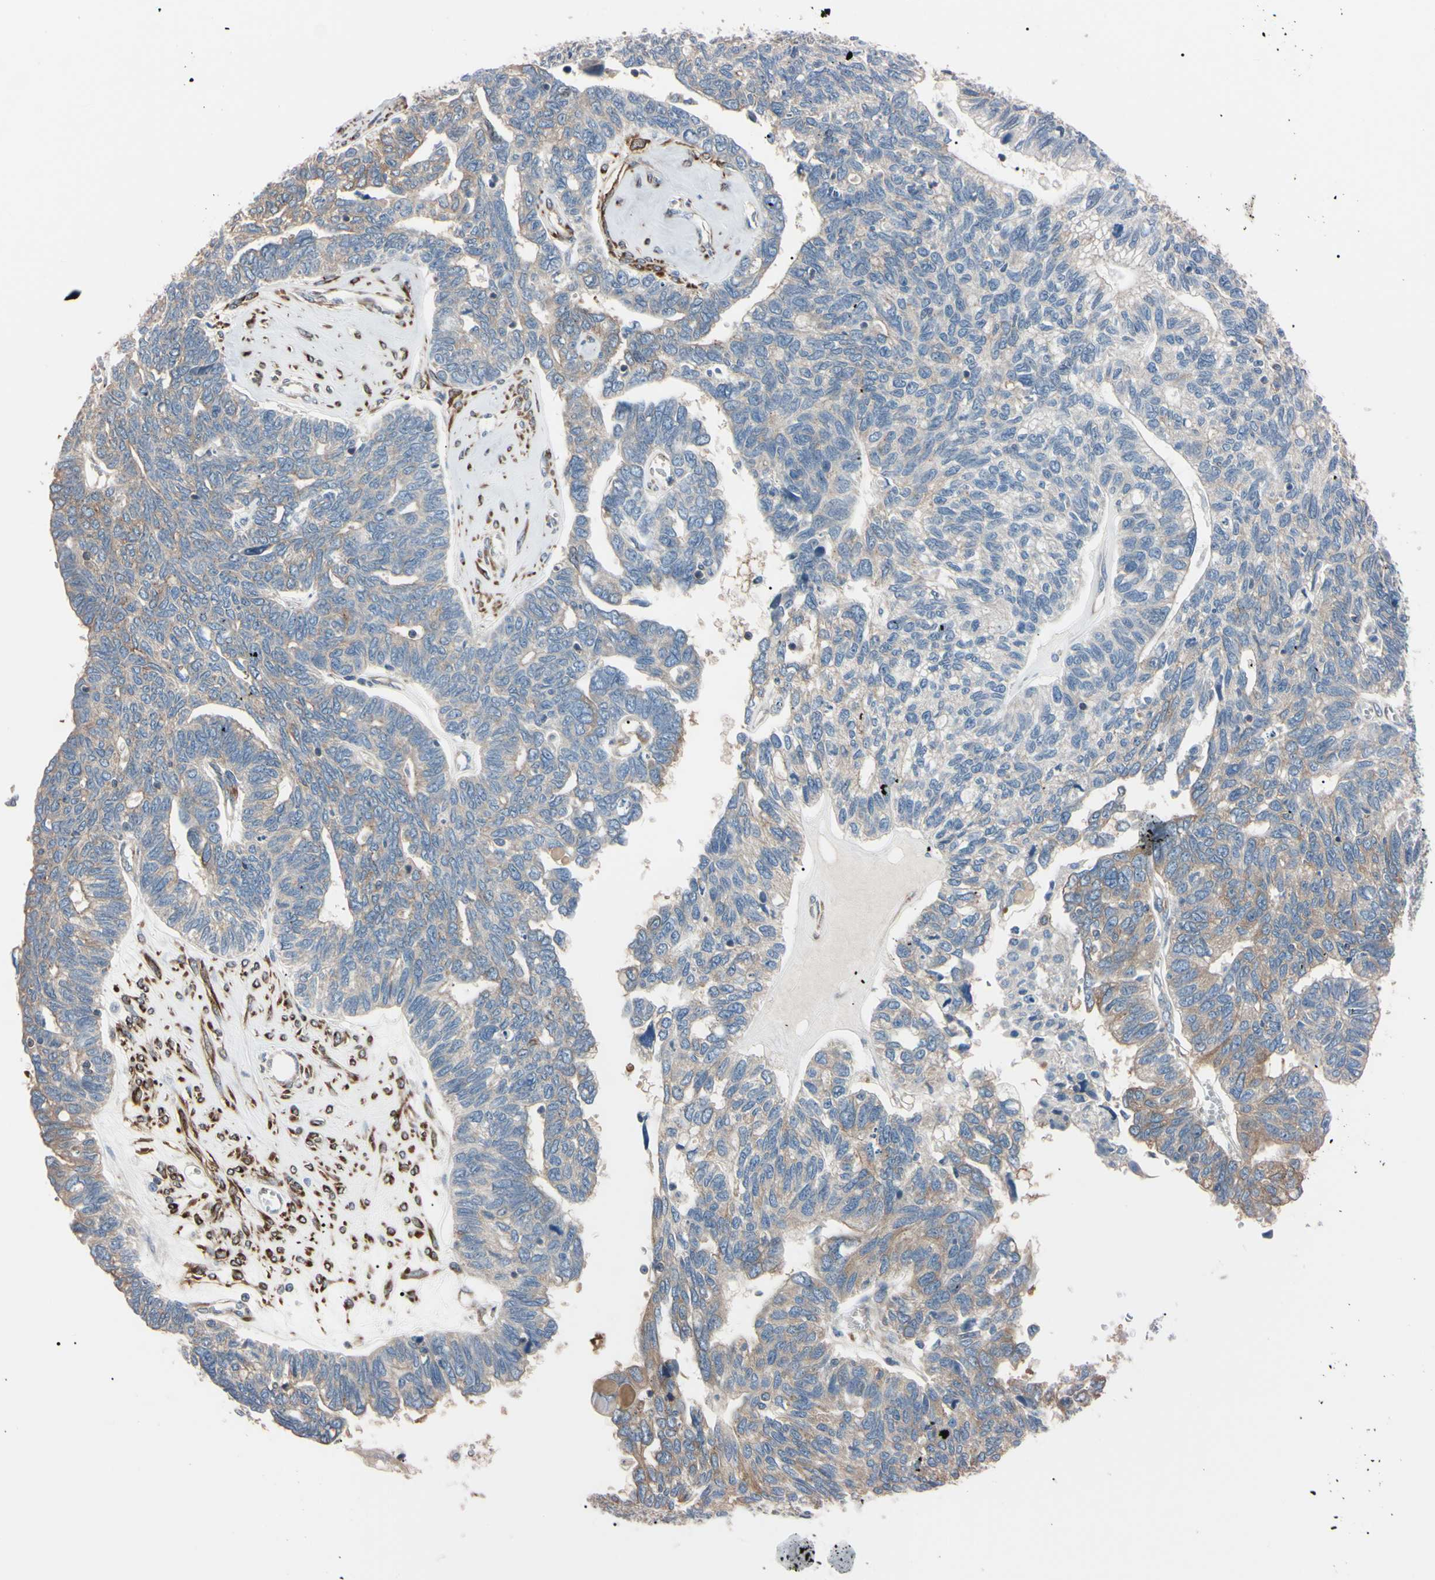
{"staining": {"intensity": "weak", "quantity": ">75%", "location": "cytoplasmic/membranous"}, "tissue": "ovarian cancer", "cell_type": "Tumor cells", "image_type": "cancer", "snomed": [{"axis": "morphology", "description": "Cystadenocarcinoma, serous, NOS"}, {"axis": "topography", "description": "Ovary"}], "caption": "Immunohistochemical staining of ovarian cancer (serous cystadenocarcinoma) reveals weak cytoplasmic/membranous protein staining in about >75% of tumor cells.", "gene": "PRKACA", "patient": {"sex": "female", "age": 79}}